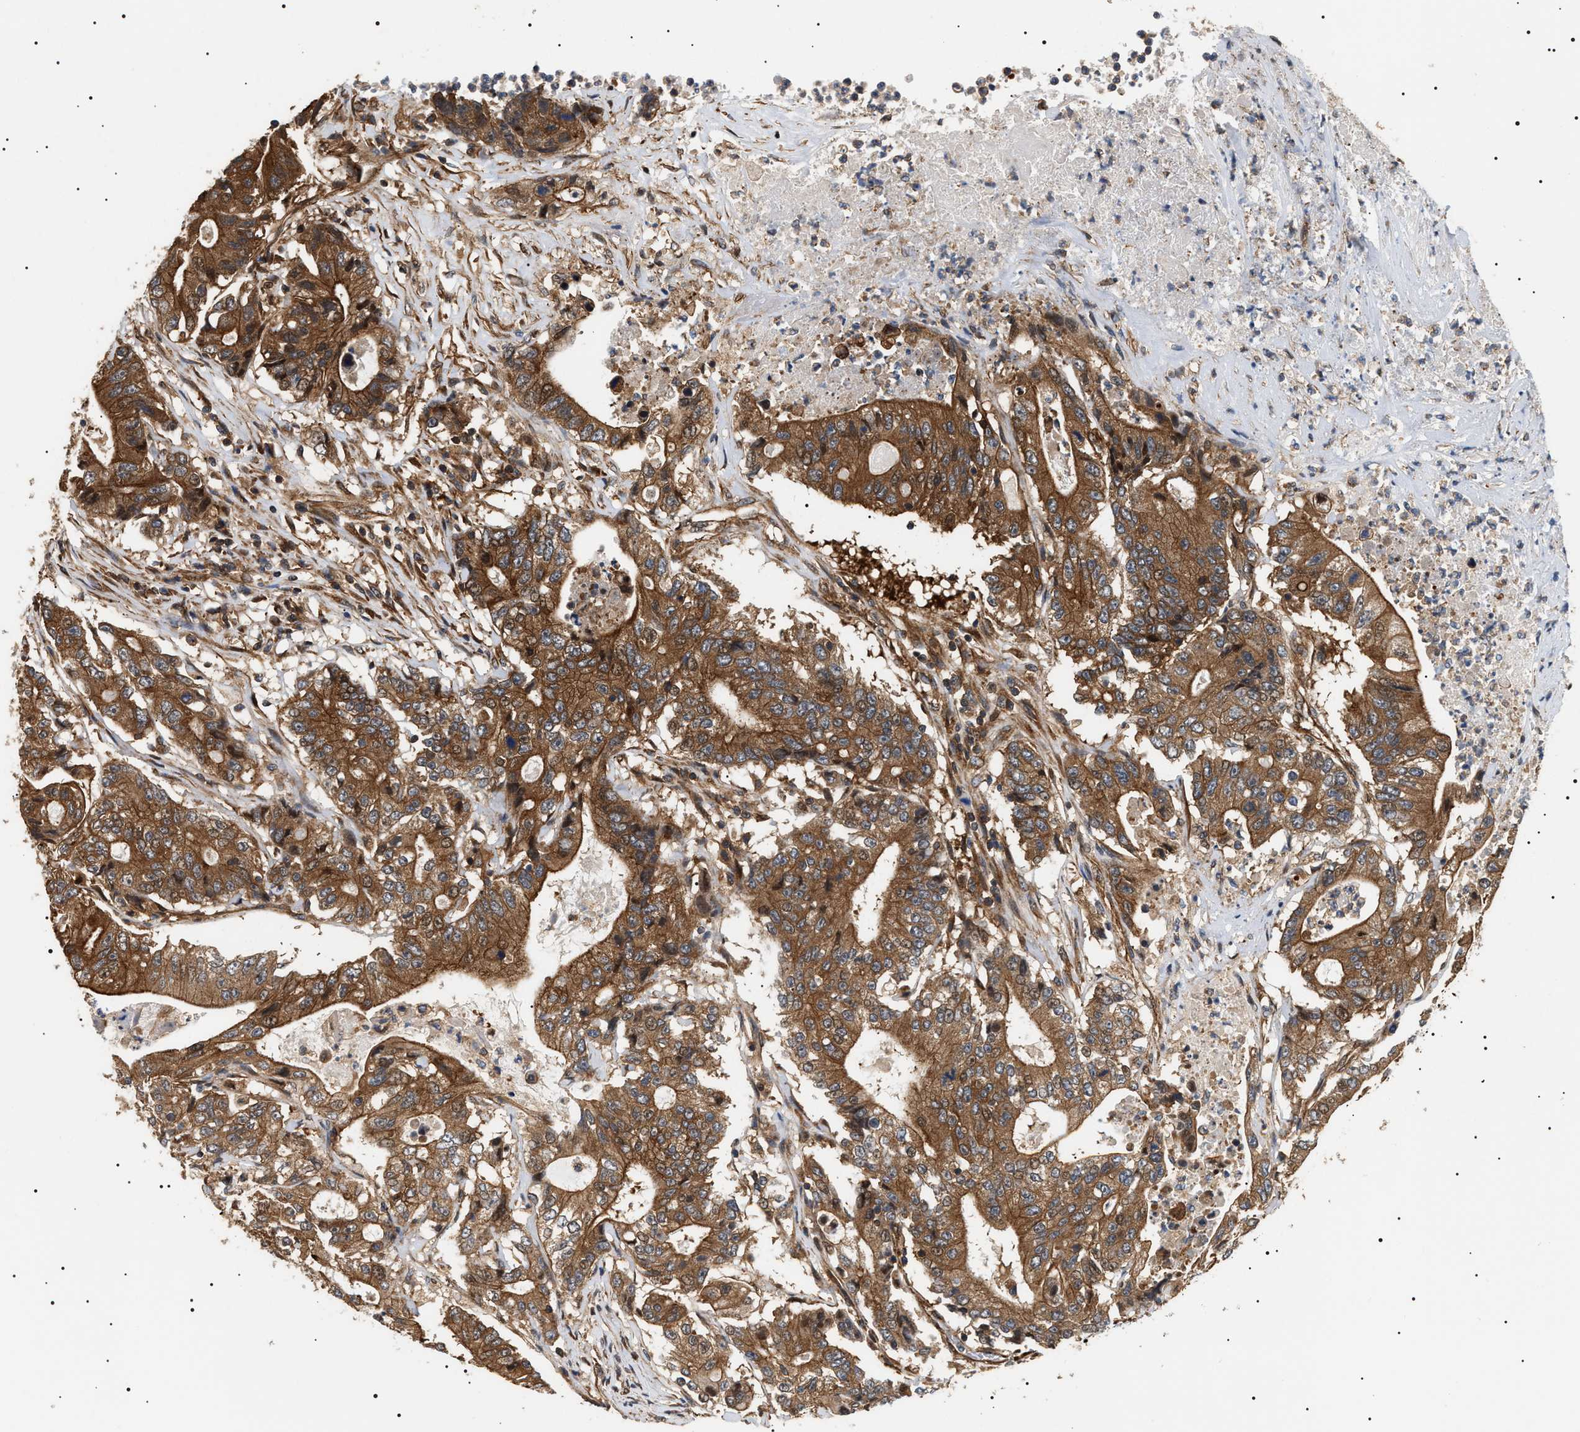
{"staining": {"intensity": "moderate", "quantity": ">75%", "location": "cytoplasmic/membranous"}, "tissue": "colorectal cancer", "cell_type": "Tumor cells", "image_type": "cancer", "snomed": [{"axis": "morphology", "description": "Adenocarcinoma, NOS"}, {"axis": "topography", "description": "Colon"}], "caption": "Protein staining of colorectal cancer tissue shows moderate cytoplasmic/membranous staining in approximately >75% of tumor cells.", "gene": "SH3GLB2", "patient": {"sex": "female", "age": 77}}